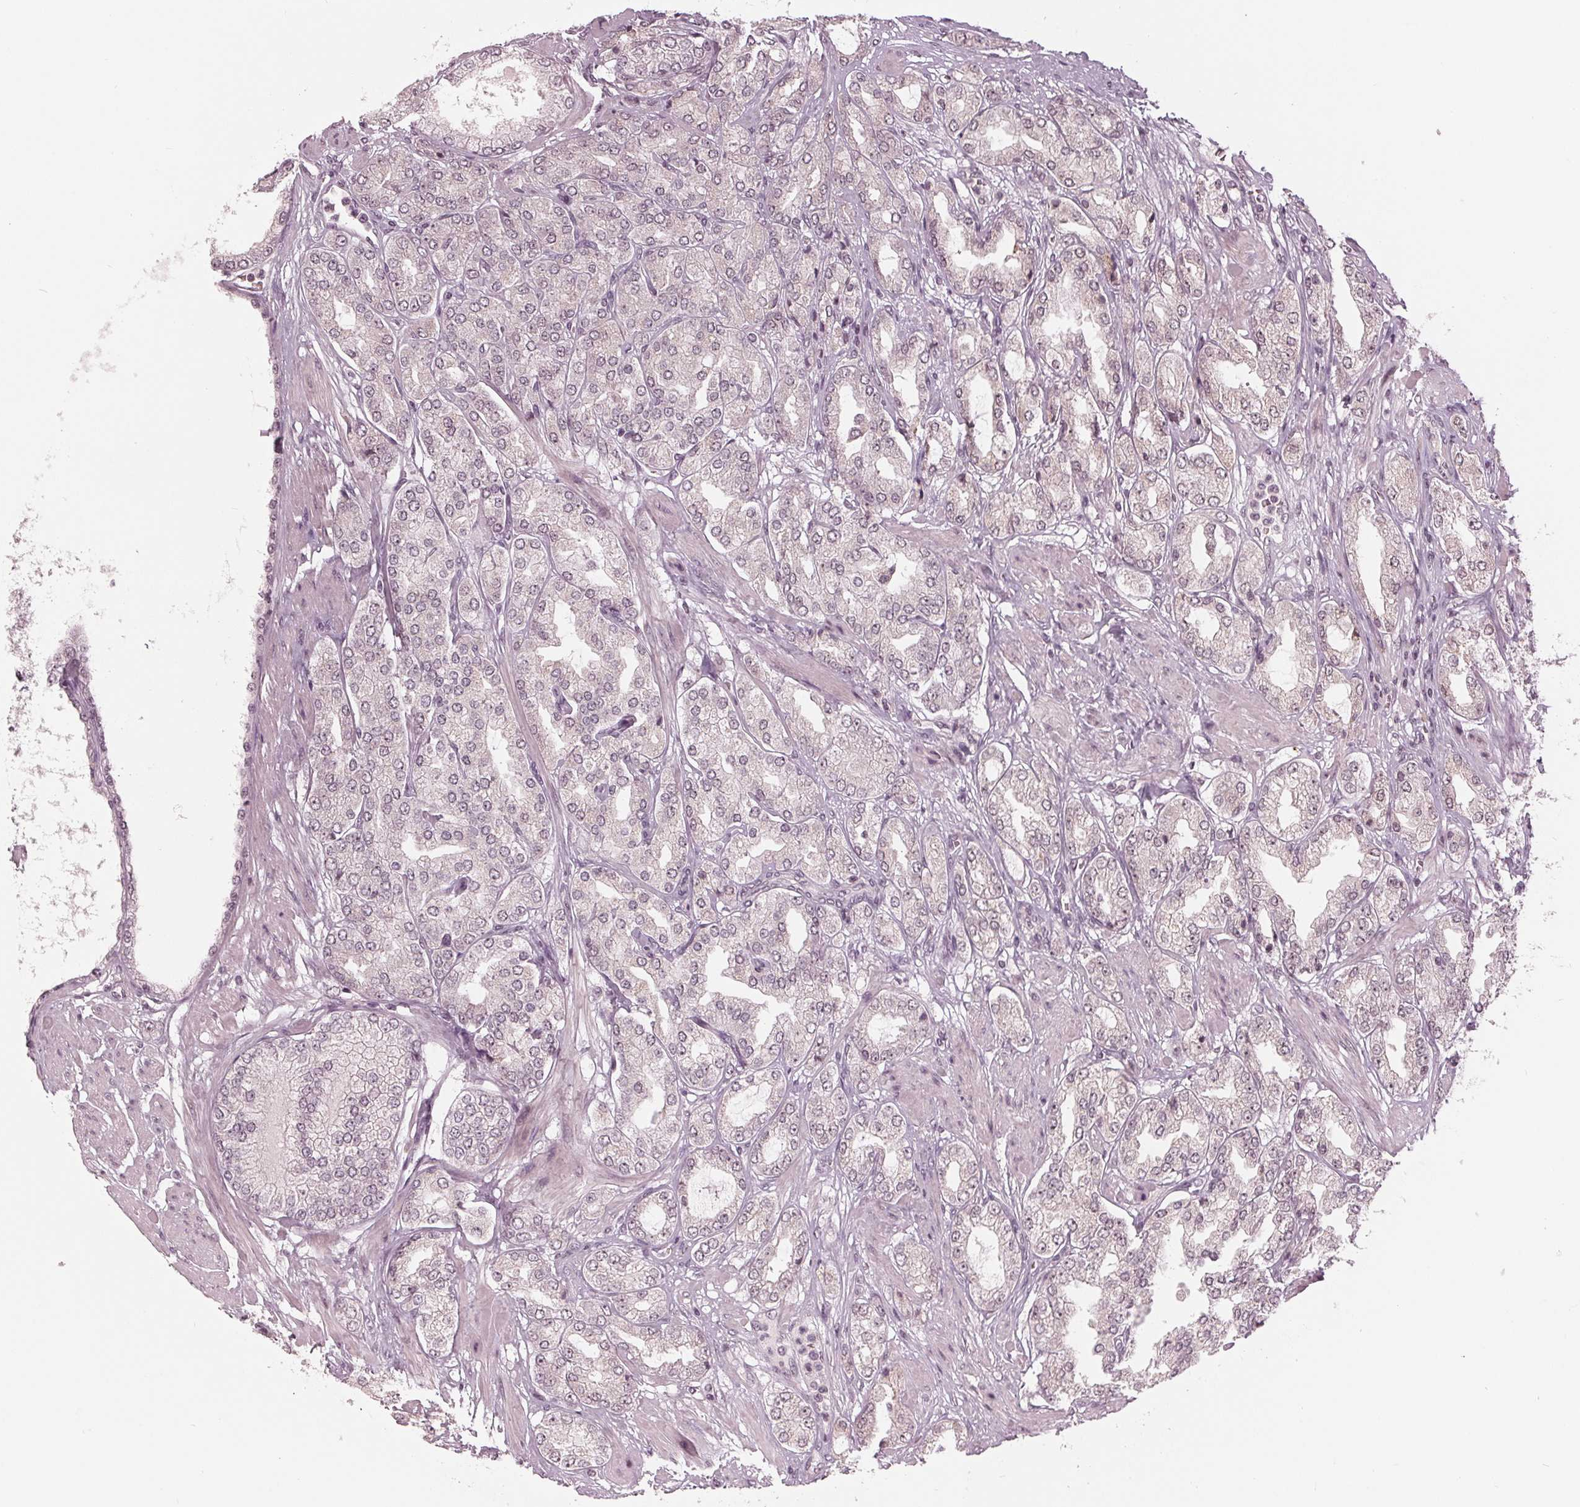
{"staining": {"intensity": "weak", "quantity": "<25%", "location": "nuclear"}, "tissue": "prostate cancer", "cell_type": "Tumor cells", "image_type": "cancer", "snomed": [{"axis": "morphology", "description": "Adenocarcinoma, High grade"}, {"axis": "topography", "description": "Prostate"}], "caption": "The image reveals no staining of tumor cells in prostate high-grade adenocarcinoma.", "gene": "SLX4", "patient": {"sex": "male", "age": 68}}